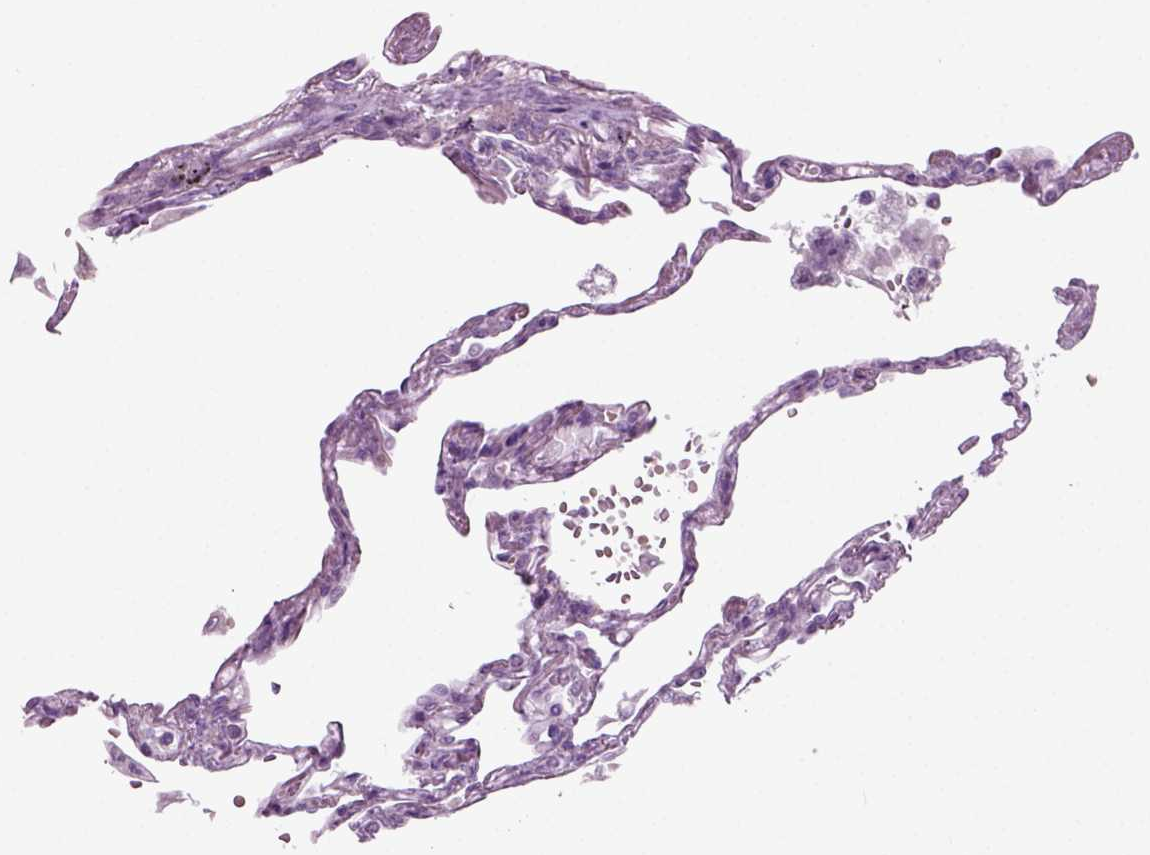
{"staining": {"intensity": "negative", "quantity": "none", "location": "none"}, "tissue": "lung", "cell_type": "Alveolar cells", "image_type": "normal", "snomed": [{"axis": "morphology", "description": "Normal tissue, NOS"}, {"axis": "topography", "description": "Lung"}], "caption": "High power microscopy histopathology image of an IHC photomicrograph of normal lung, revealing no significant staining in alveolar cells.", "gene": "ZC2HC1C", "patient": {"sex": "male", "age": 78}}